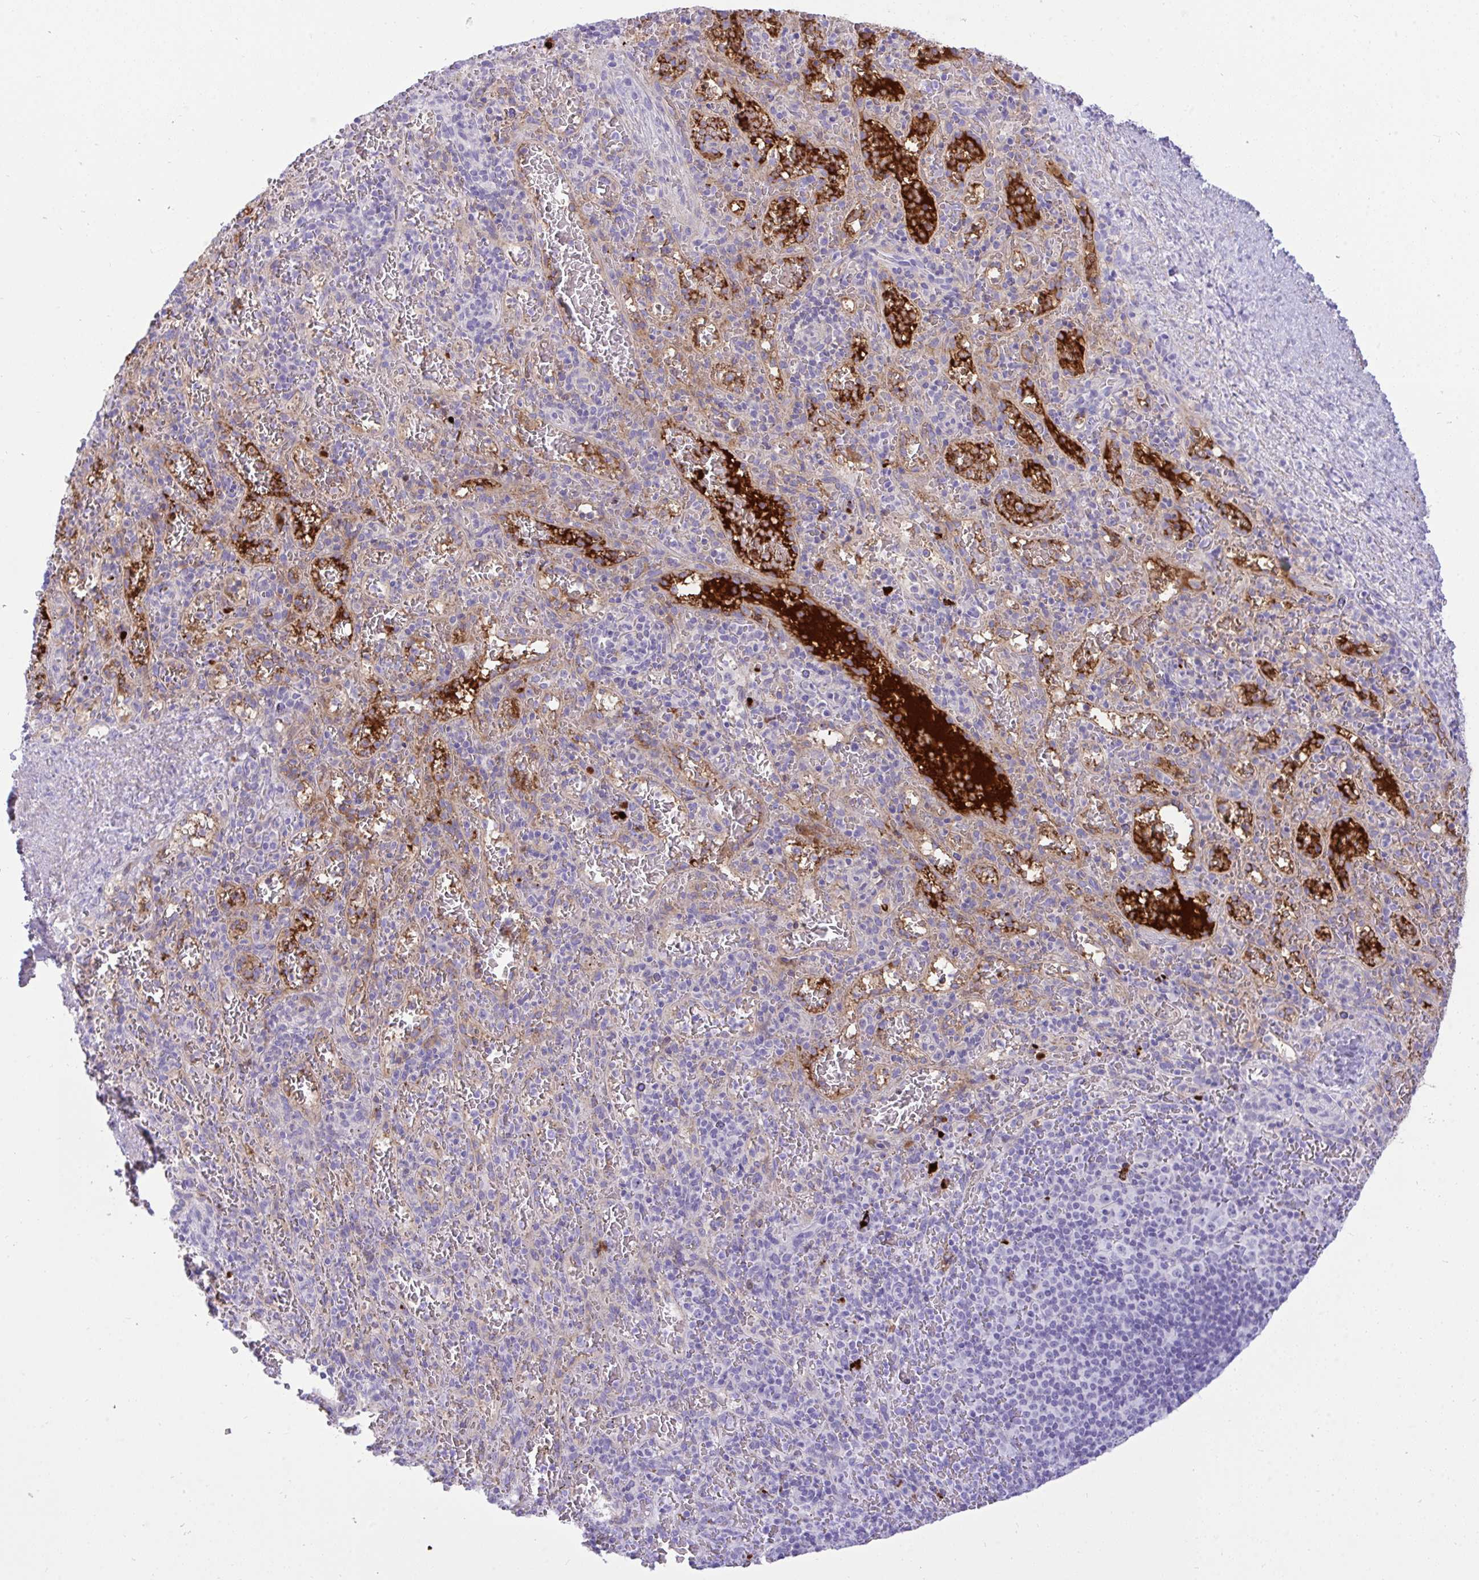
{"staining": {"intensity": "negative", "quantity": "none", "location": "none"}, "tissue": "spleen", "cell_type": "Cells in red pulp", "image_type": "normal", "snomed": [{"axis": "morphology", "description": "Normal tissue, NOS"}, {"axis": "topography", "description": "Spleen"}], "caption": "IHC histopathology image of unremarkable spleen: spleen stained with DAB (3,3'-diaminobenzidine) shows no significant protein positivity in cells in red pulp. (Brightfield microscopy of DAB immunohistochemistry (IHC) at high magnification).", "gene": "F2", "patient": {"sex": "male", "age": 57}}